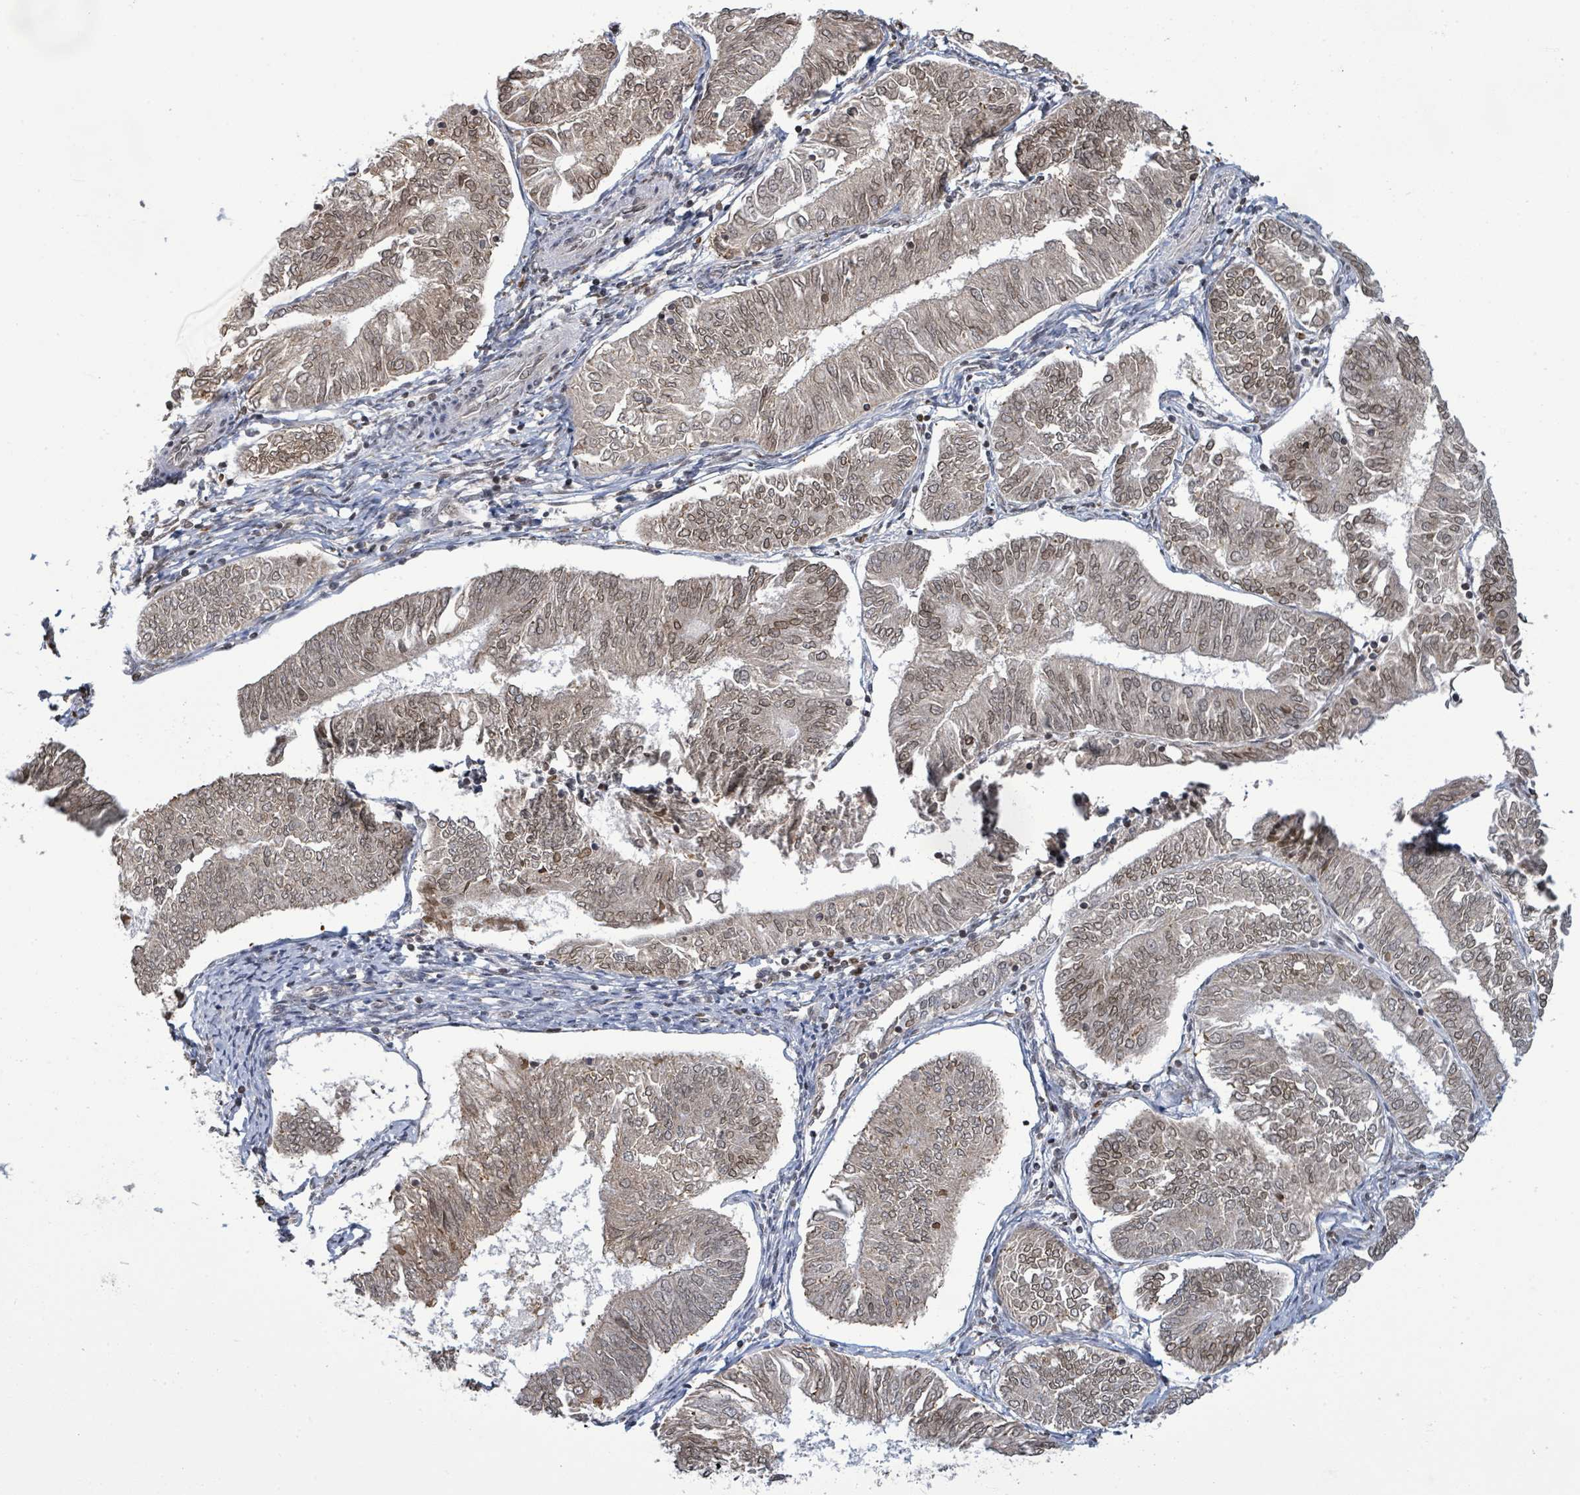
{"staining": {"intensity": "moderate", "quantity": ">75%", "location": "nuclear"}, "tissue": "endometrial cancer", "cell_type": "Tumor cells", "image_type": "cancer", "snomed": [{"axis": "morphology", "description": "Adenocarcinoma, NOS"}, {"axis": "topography", "description": "Endometrium"}], "caption": "This micrograph demonstrates immunohistochemistry staining of endometrial cancer (adenocarcinoma), with medium moderate nuclear staining in approximately >75% of tumor cells.", "gene": "SBF2", "patient": {"sex": "female", "age": 58}}